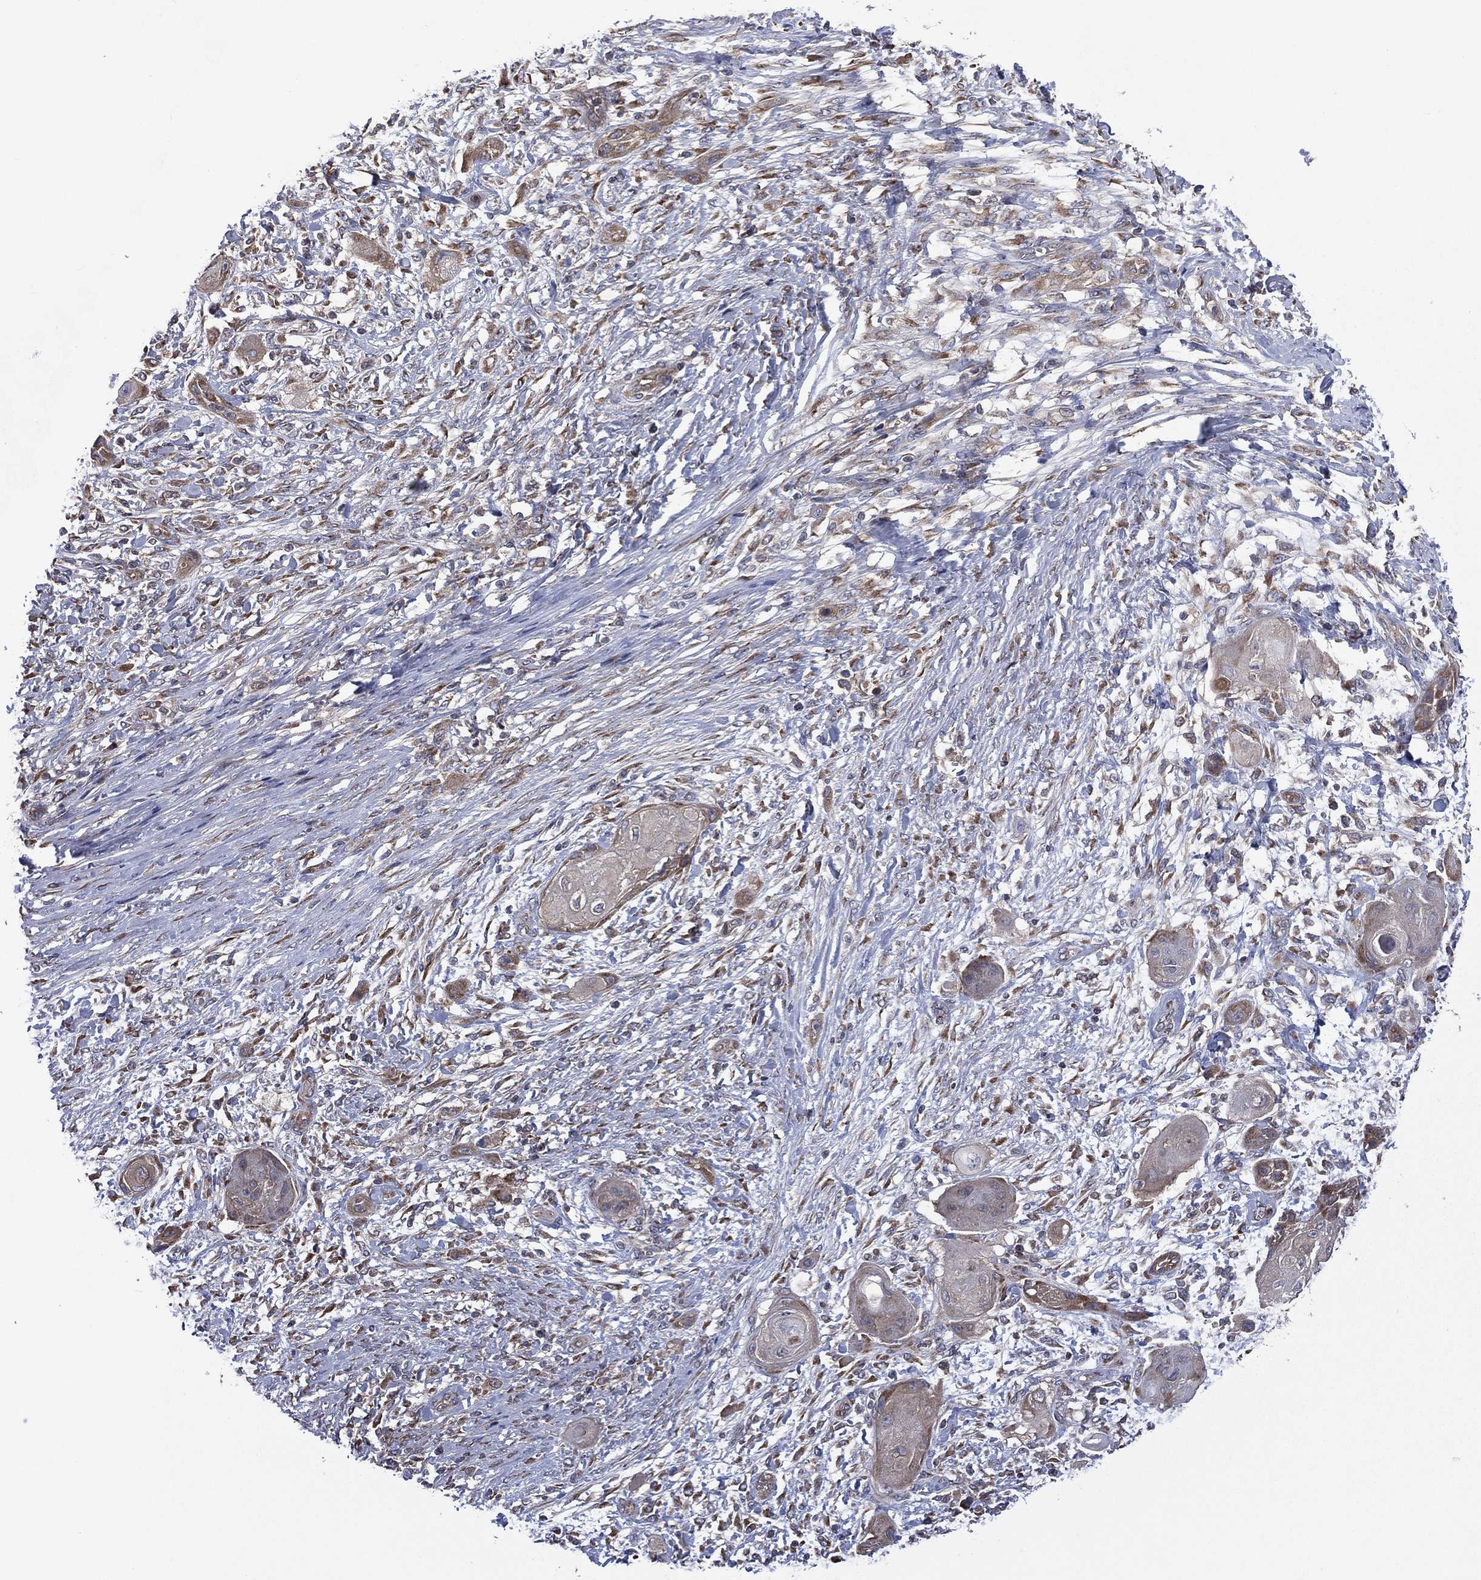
{"staining": {"intensity": "weak", "quantity": "<25%", "location": "cytoplasmic/membranous"}, "tissue": "skin cancer", "cell_type": "Tumor cells", "image_type": "cancer", "snomed": [{"axis": "morphology", "description": "Squamous cell carcinoma, NOS"}, {"axis": "topography", "description": "Skin"}], "caption": "A high-resolution histopathology image shows IHC staining of skin squamous cell carcinoma, which reveals no significant staining in tumor cells.", "gene": "C2orf76", "patient": {"sex": "male", "age": 62}}